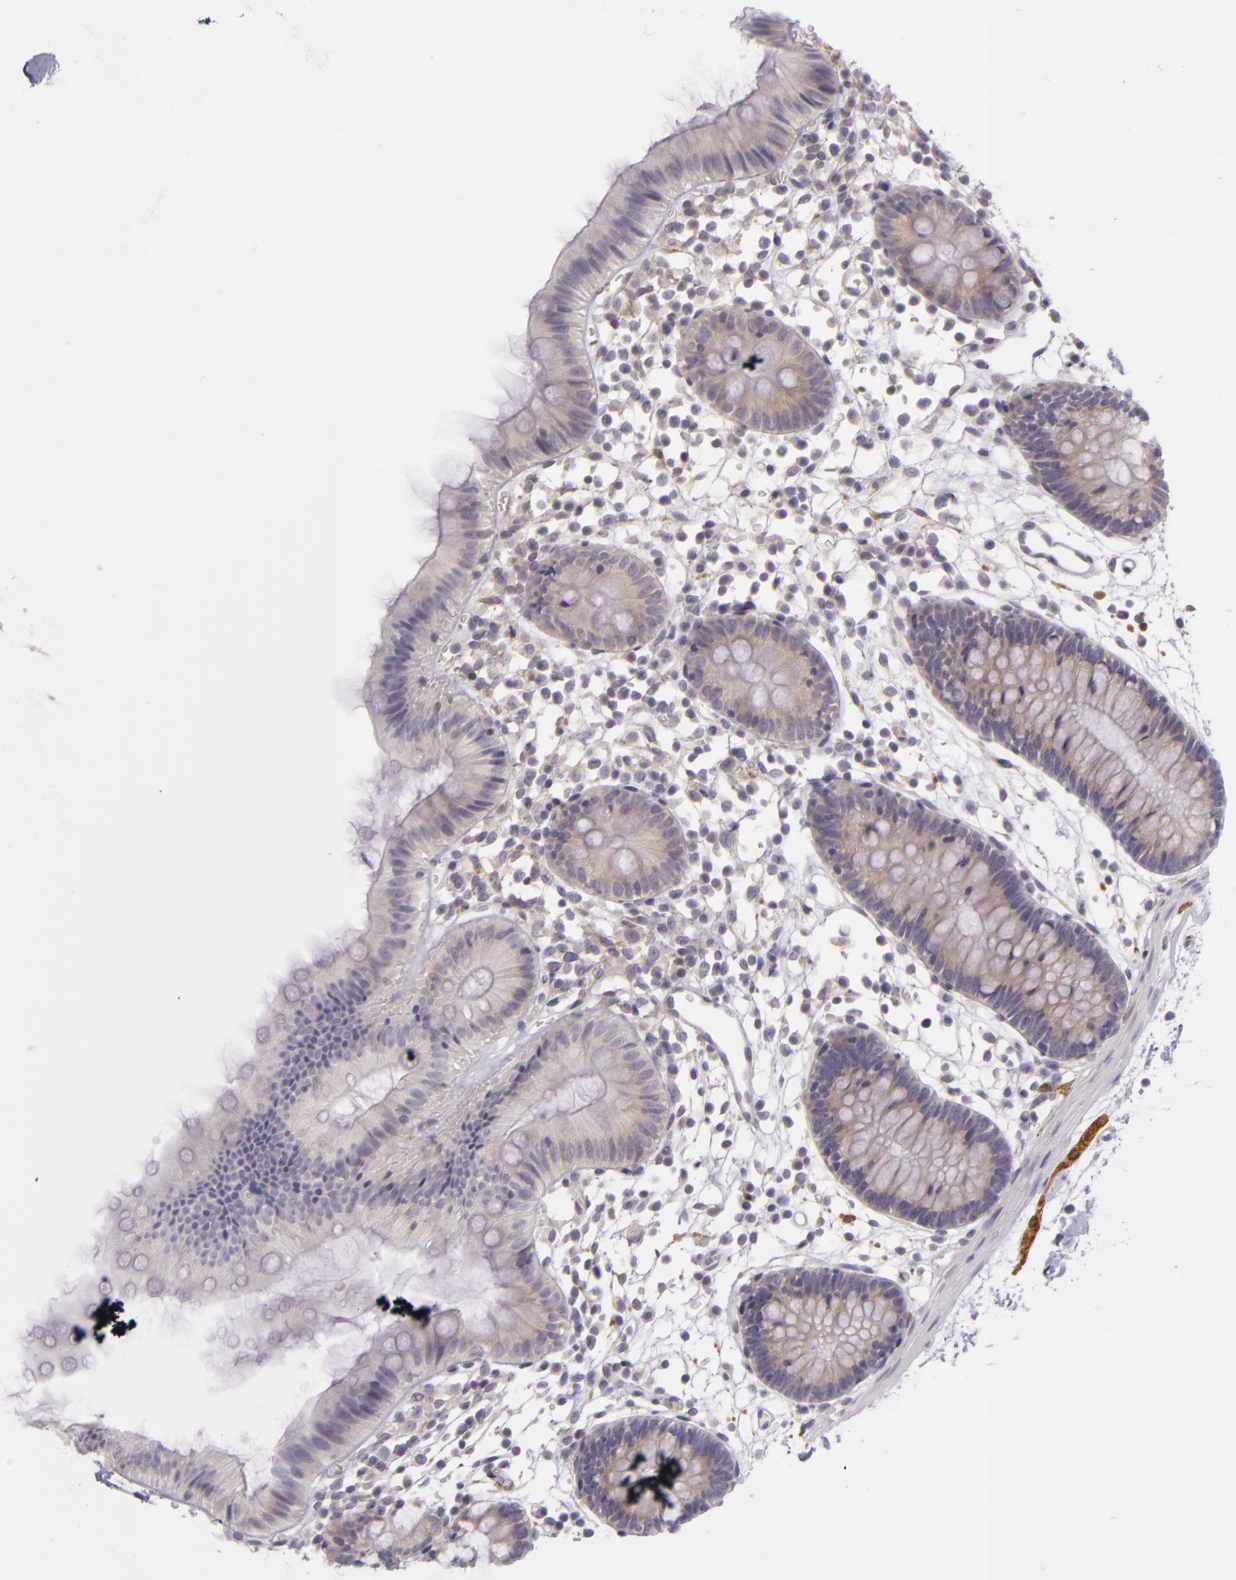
{"staining": {"intensity": "negative", "quantity": "none", "location": "none"}, "tissue": "colon", "cell_type": "Endothelial cells", "image_type": "normal", "snomed": [{"axis": "morphology", "description": "Normal tissue, NOS"}, {"axis": "topography", "description": "Colon"}], "caption": "The immunohistochemistry (IHC) photomicrograph has no significant positivity in endothelial cells of colon. The staining is performed using DAB brown chromogen with nuclei counter-stained in using hematoxylin.", "gene": "ZC3H7B", "patient": {"sex": "male", "age": 14}}